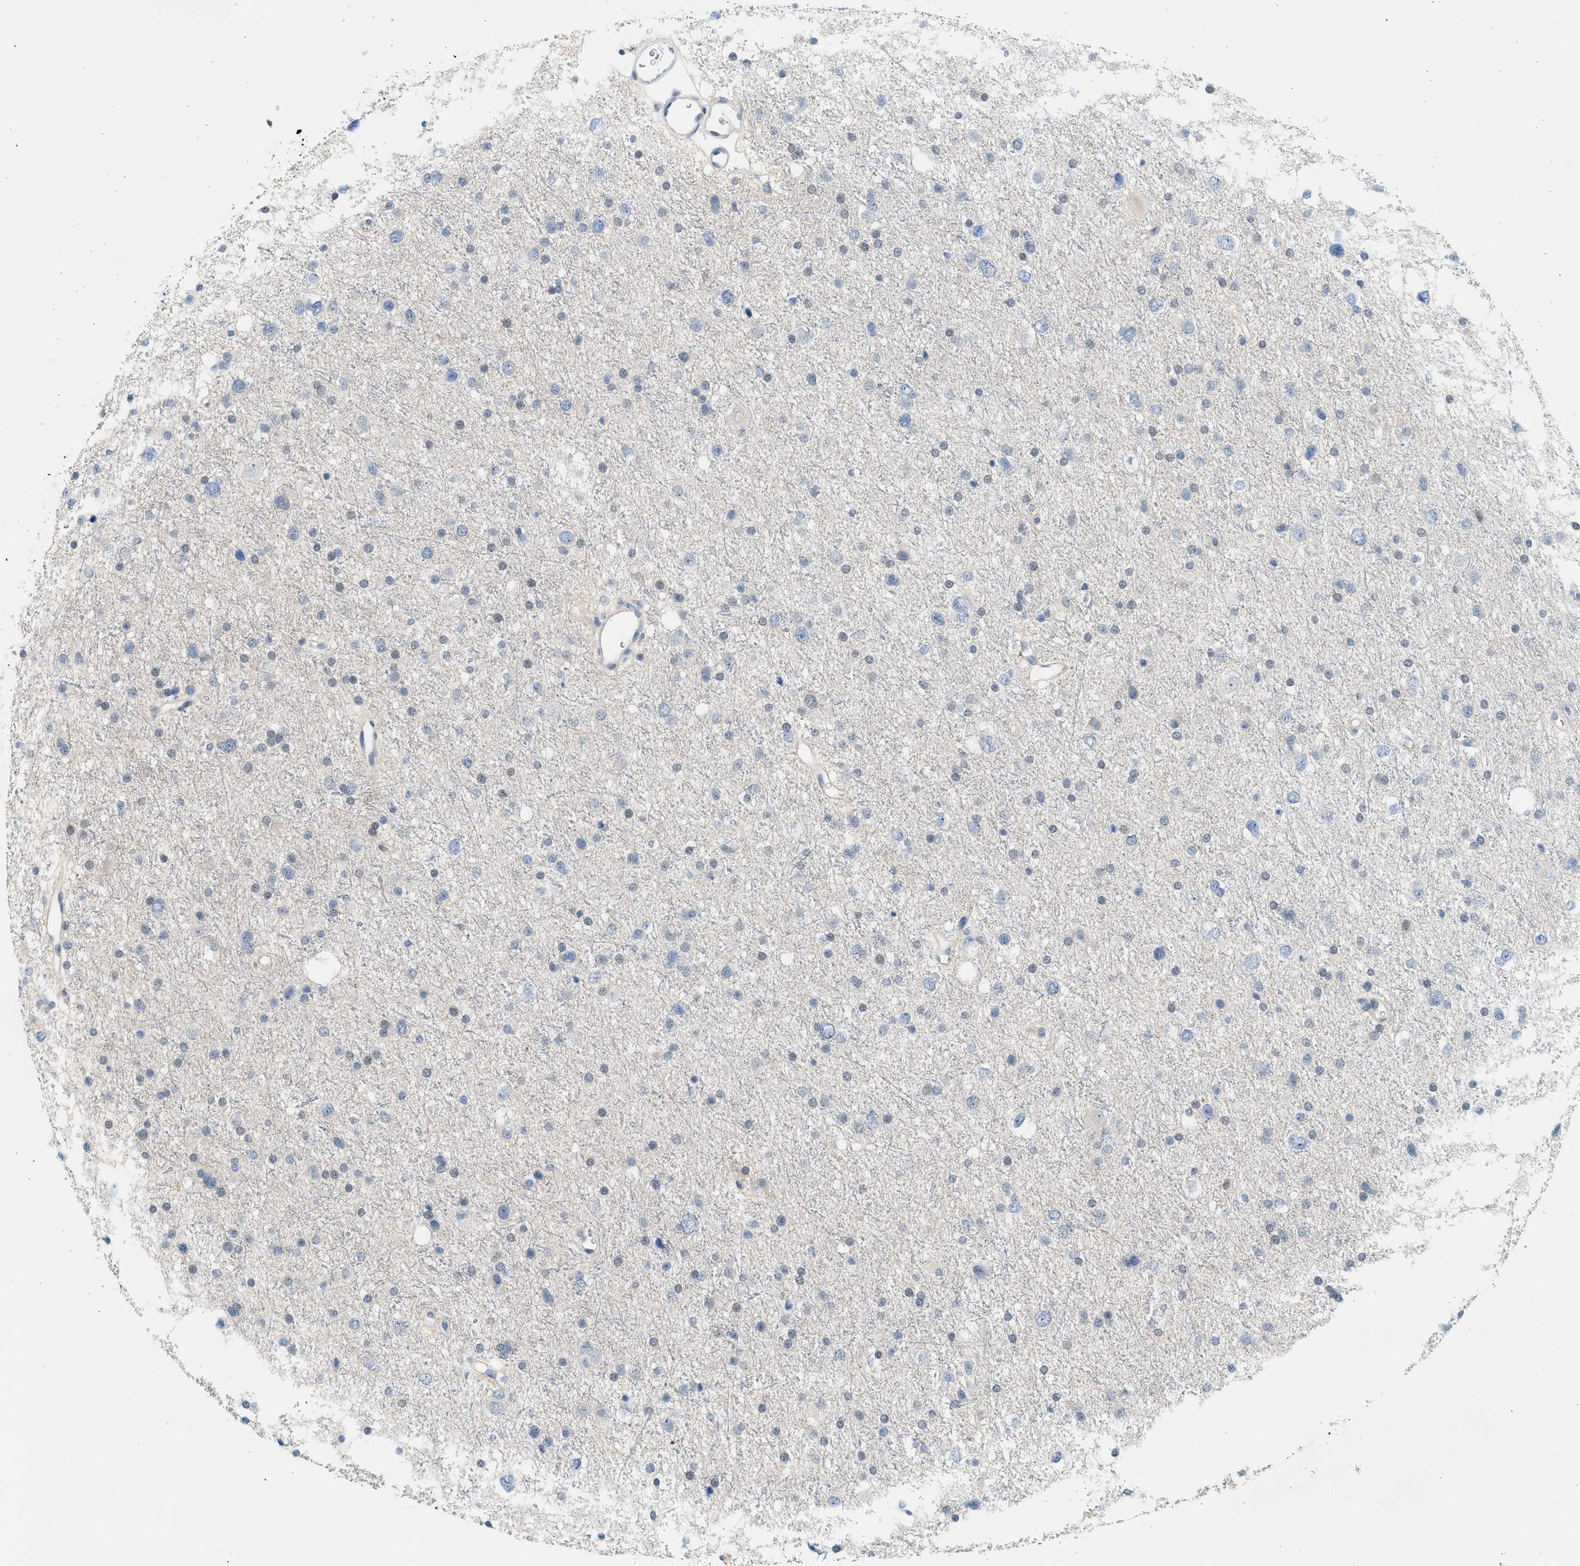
{"staining": {"intensity": "weak", "quantity": "<25%", "location": "nuclear"}, "tissue": "glioma", "cell_type": "Tumor cells", "image_type": "cancer", "snomed": [{"axis": "morphology", "description": "Glioma, malignant, Low grade"}, {"axis": "topography", "description": "Brain"}], "caption": "Tumor cells are negative for protein expression in human malignant glioma (low-grade). (Brightfield microscopy of DAB IHC at high magnification).", "gene": "HIPK1", "patient": {"sex": "female", "age": 37}}